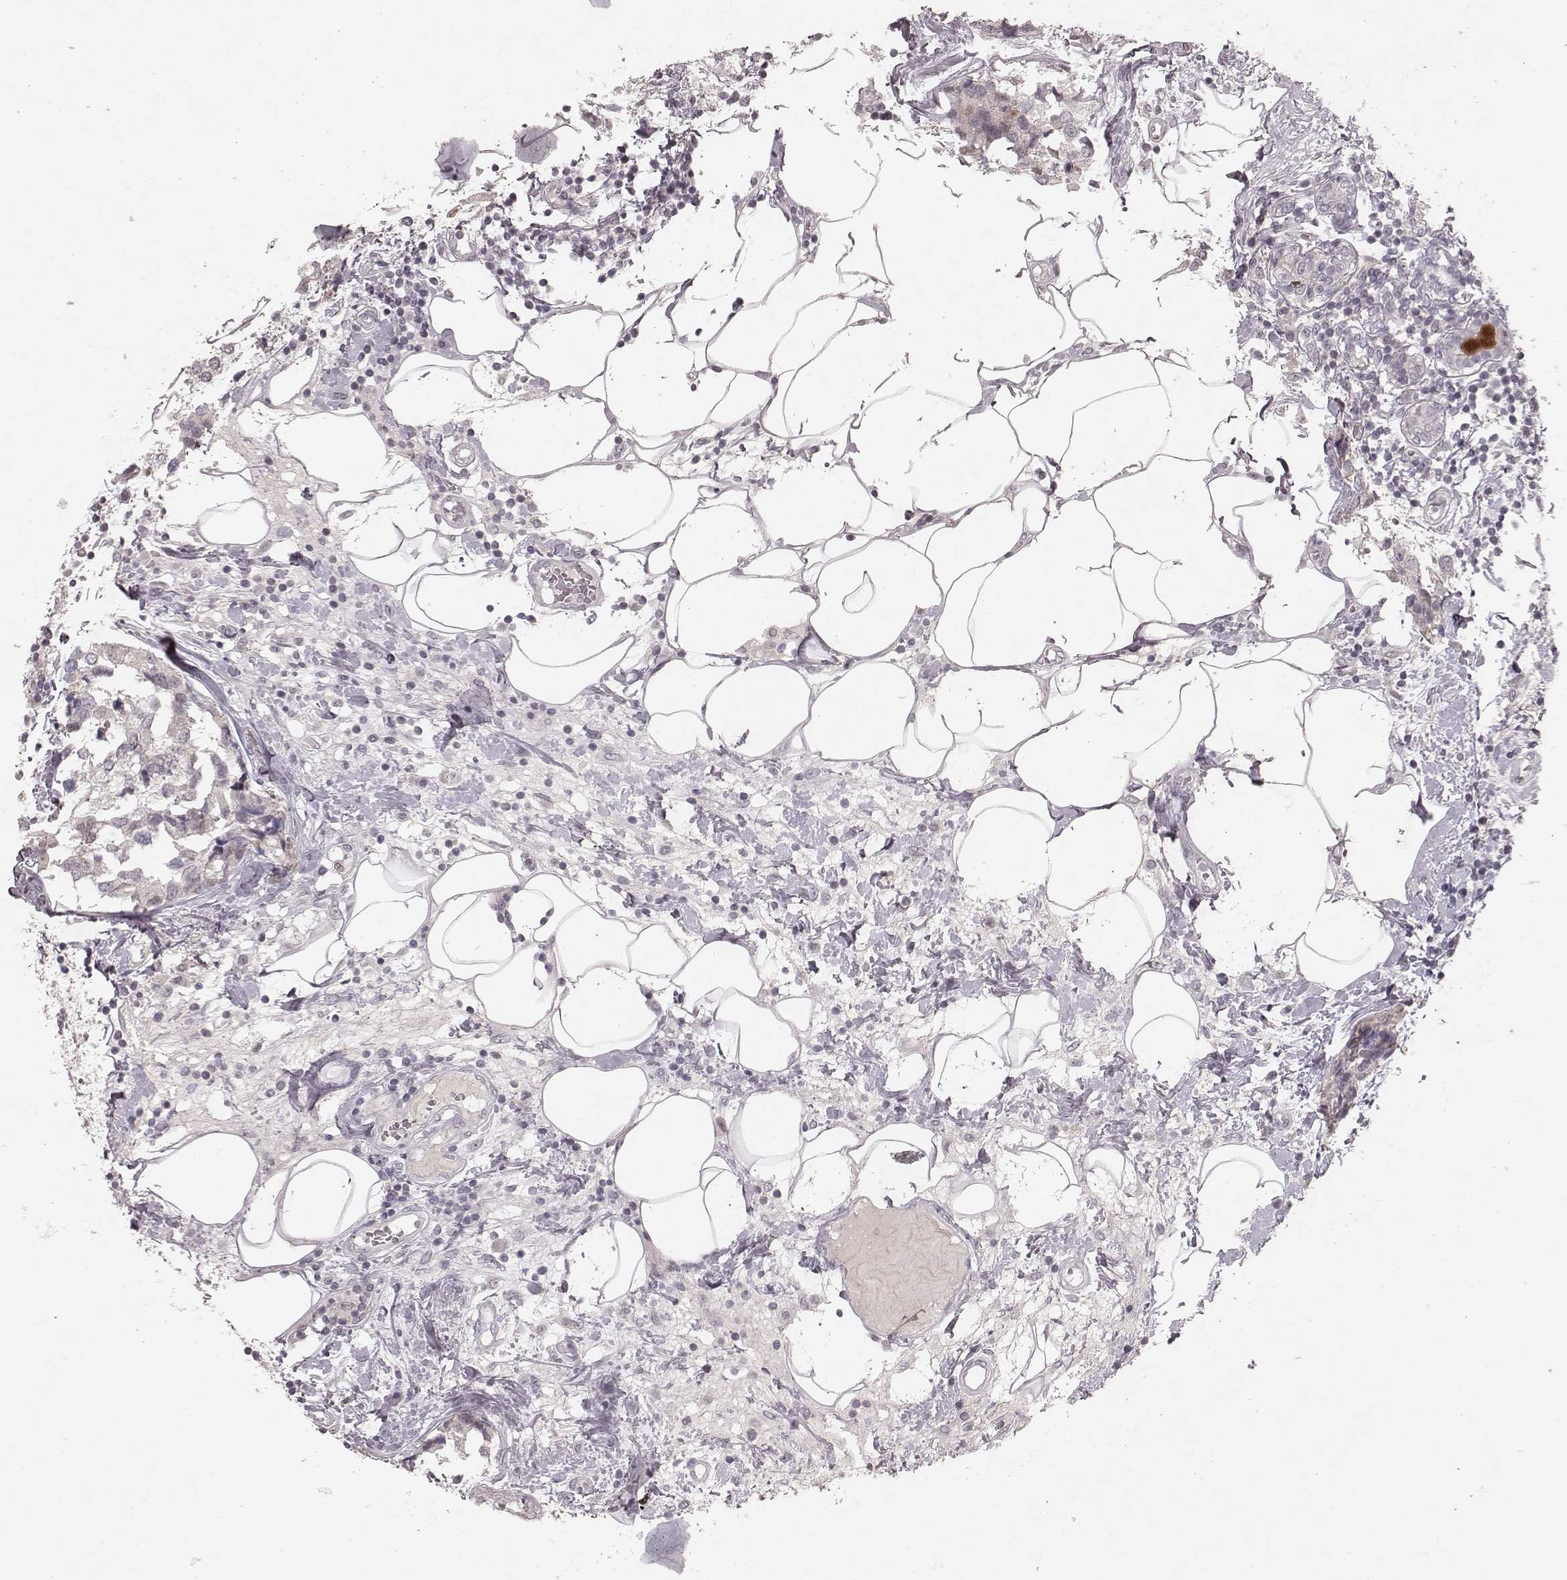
{"staining": {"intensity": "negative", "quantity": "none", "location": "none"}, "tissue": "breast cancer", "cell_type": "Tumor cells", "image_type": "cancer", "snomed": [{"axis": "morphology", "description": "Lobular carcinoma"}, {"axis": "topography", "description": "Breast"}], "caption": "Tumor cells are negative for protein expression in human breast cancer.", "gene": "FAM13B", "patient": {"sex": "female", "age": 59}}